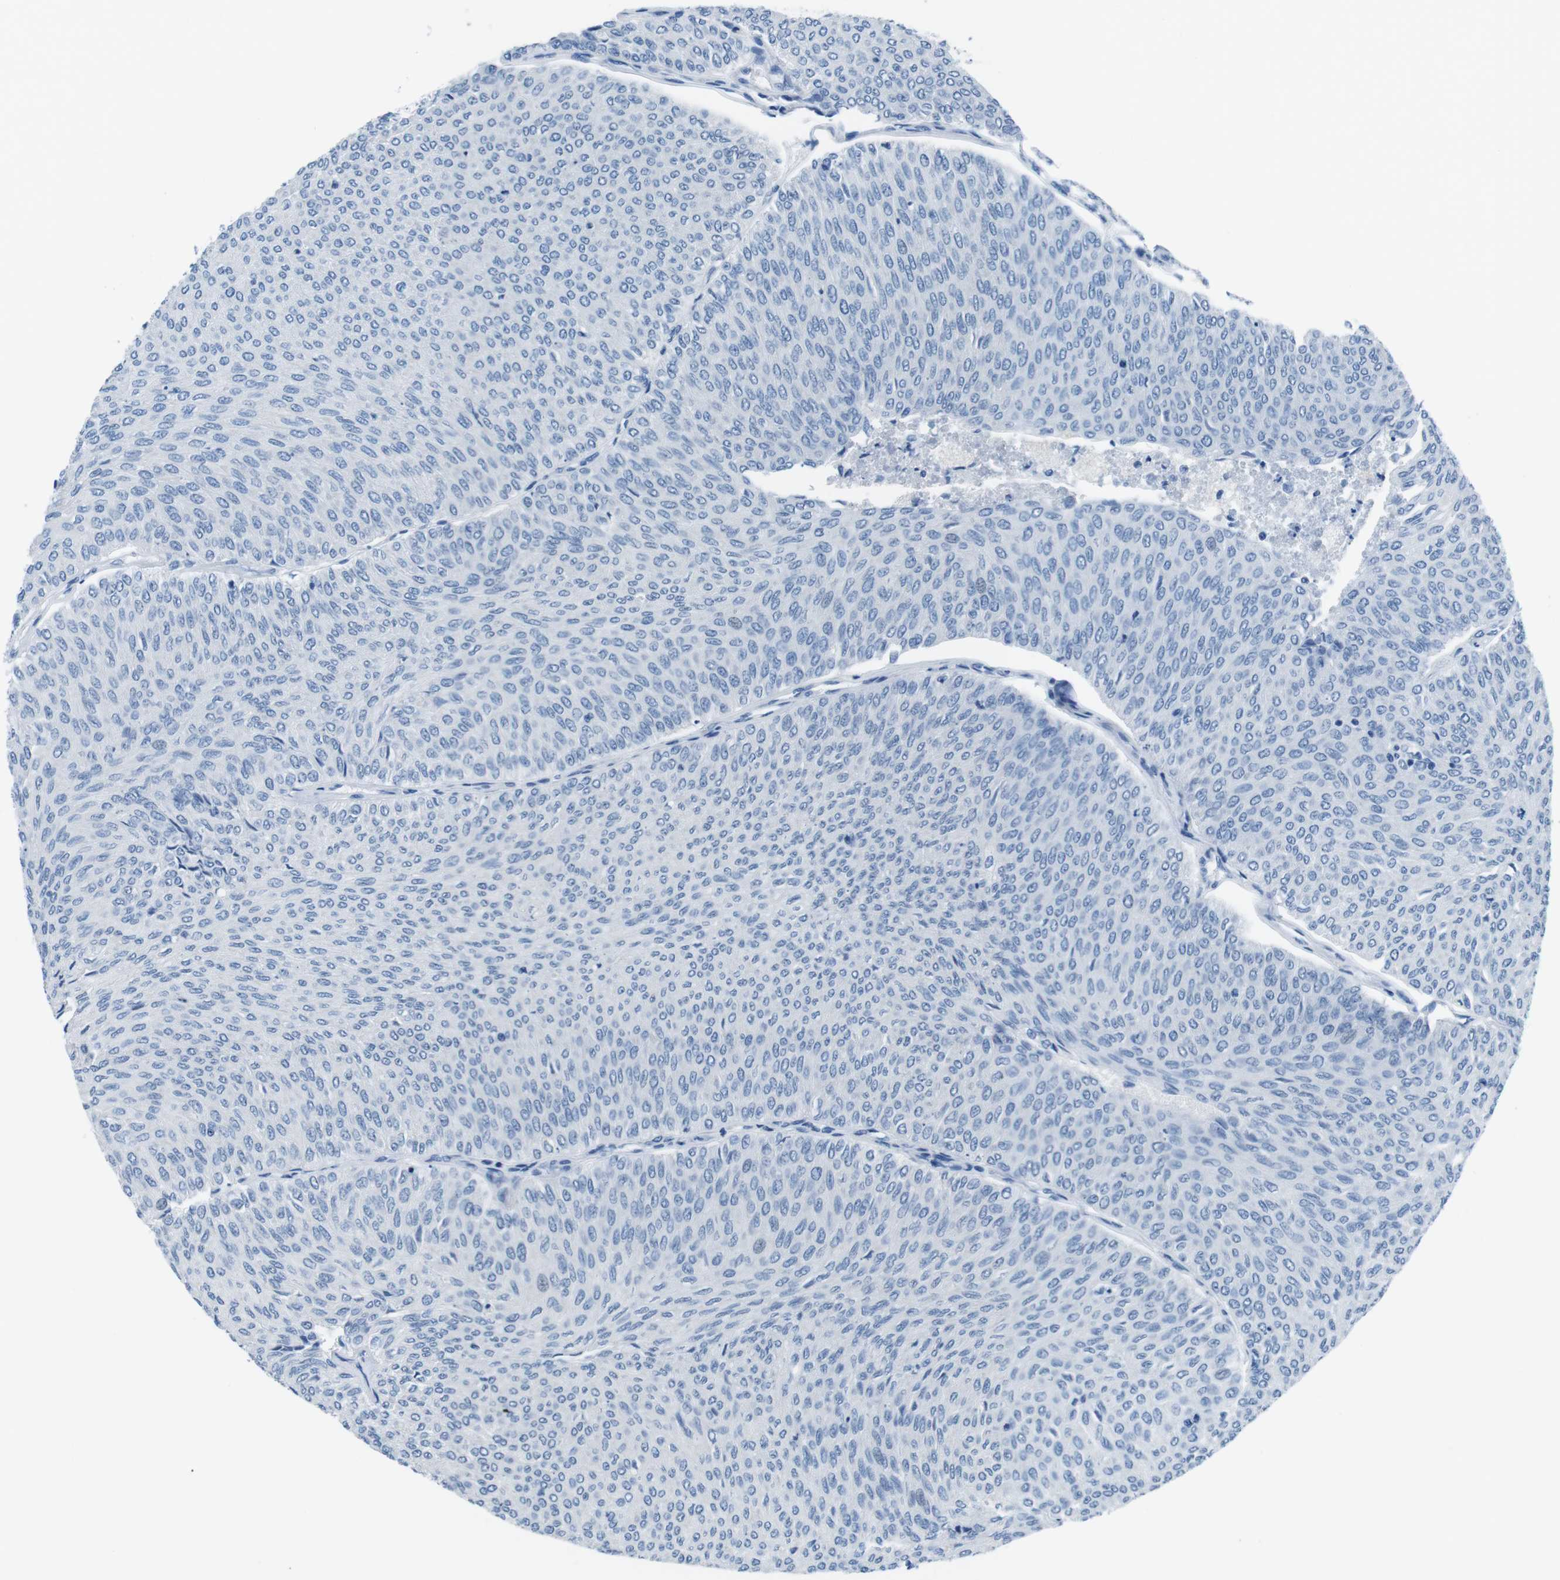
{"staining": {"intensity": "negative", "quantity": "none", "location": "none"}, "tissue": "urothelial cancer", "cell_type": "Tumor cells", "image_type": "cancer", "snomed": [{"axis": "morphology", "description": "Urothelial carcinoma, Low grade"}, {"axis": "topography", "description": "Urinary bladder"}], "caption": "Urothelial carcinoma (low-grade) stained for a protein using immunohistochemistry displays no staining tumor cells.", "gene": "MUC2", "patient": {"sex": "male", "age": 78}}